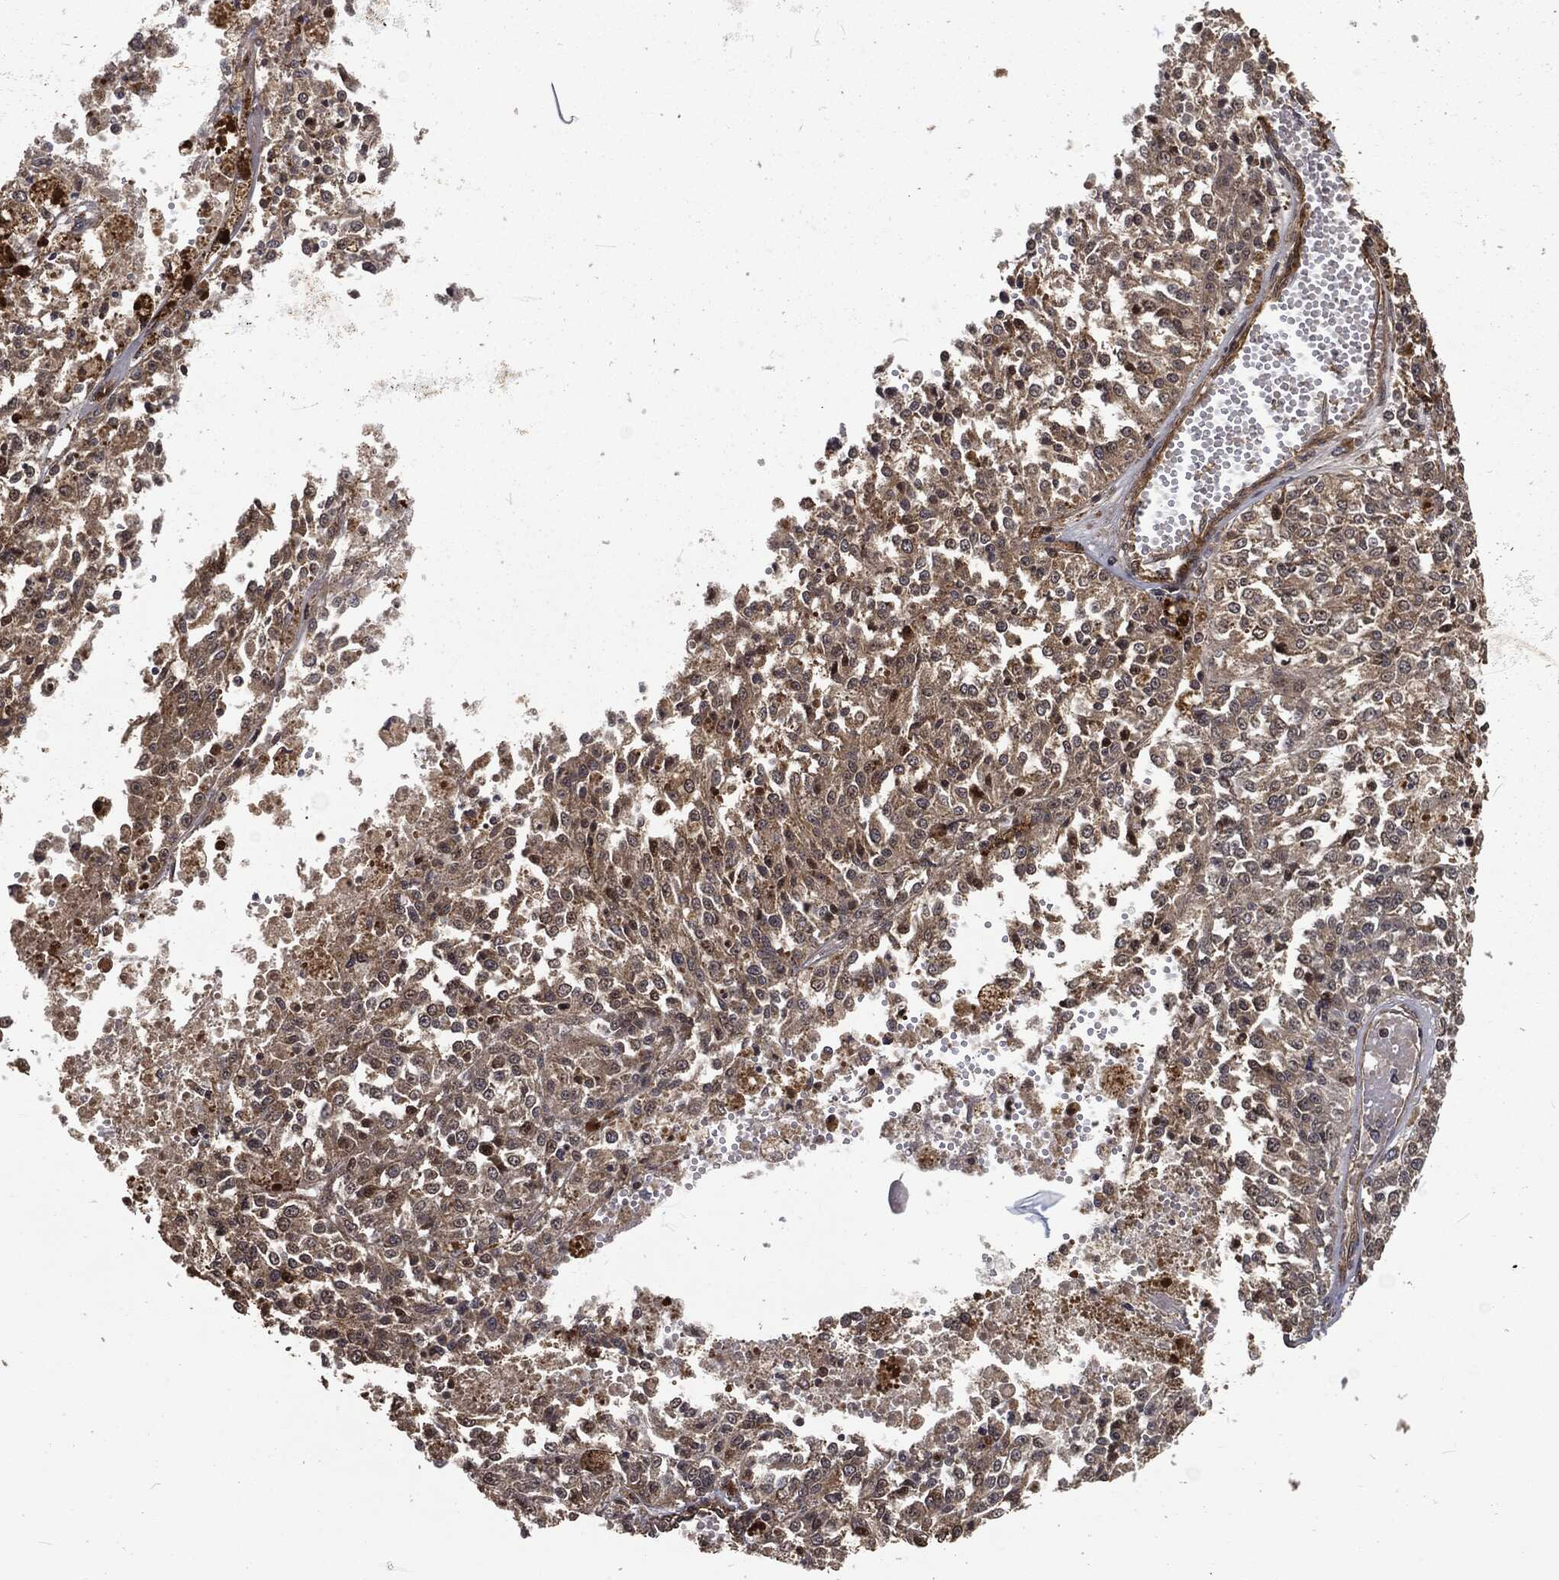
{"staining": {"intensity": "weak", "quantity": "25%-75%", "location": "cytoplasmic/membranous"}, "tissue": "melanoma", "cell_type": "Tumor cells", "image_type": "cancer", "snomed": [{"axis": "morphology", "description": "Malignant melanoma, Metastatic site"}, {"axis": "topography", "description": "Lymph node"}], "caption": "A brown stain shows weak cytoplasmic/membranous staining of a protein in melanoma tumor cells.", "gene": "RFTN1", "patient": {"sex": "female", "age": 64}}